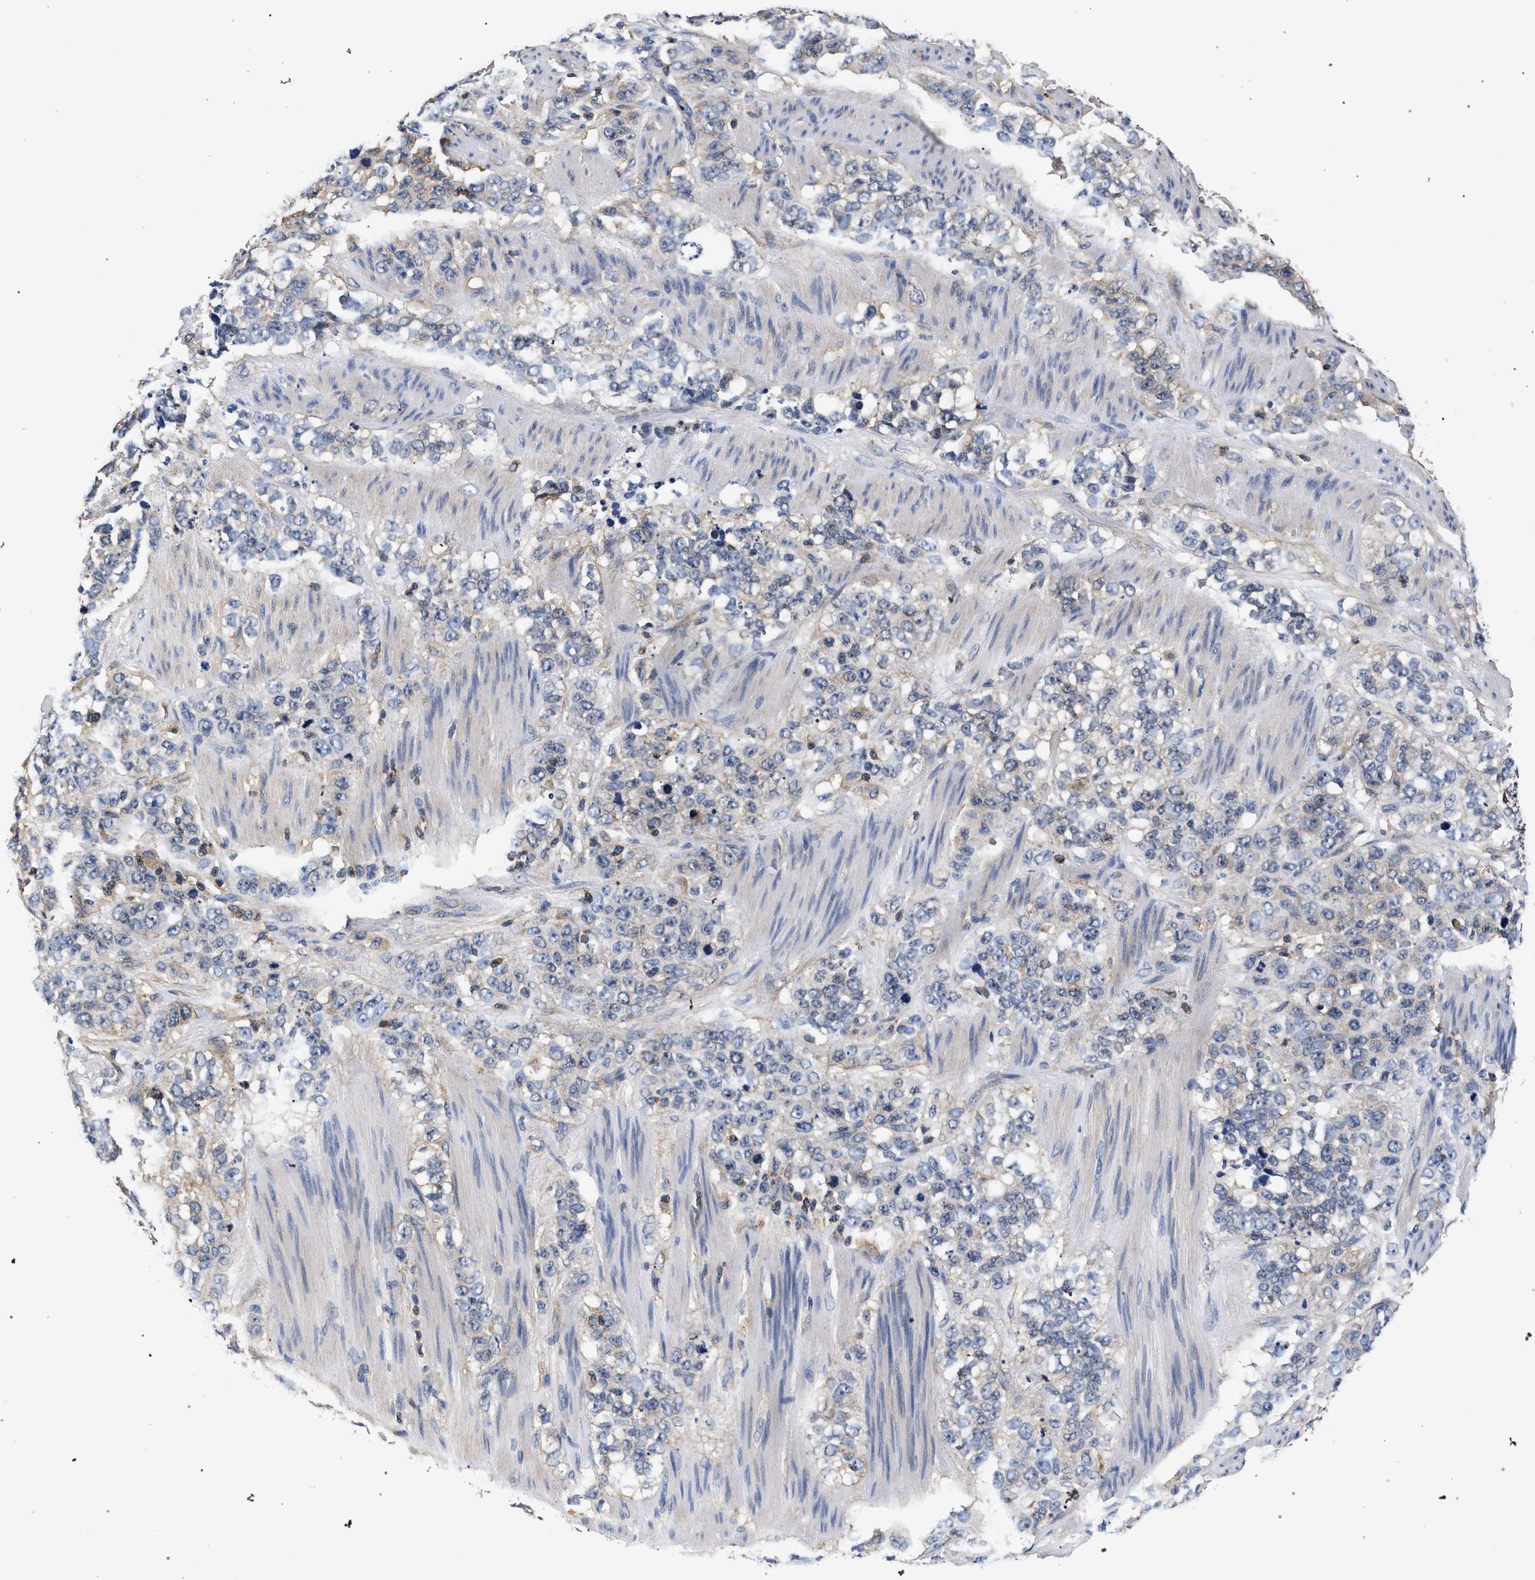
{"staining": {"intensity": "negative", "quantity": "none", "location": "none"}, "tissue": "stomach cancer", "cell_type": "Tumor cells", "image_type": "cancer", "snomed": [{"axis": "morphology", "description": "Adenocarcinoma, NOS"}, {"axis": "topography", "description": "Stomach"}], "caption": "High magnification brightfield microscopy of adenocarcinoma (stomach) stained with DAB (brown) and counterstained with hematoxylin (blue): tumor cells show no significant positivity.", "gene": "LASP1", "patient": {"sex": "male", "age": 48}}